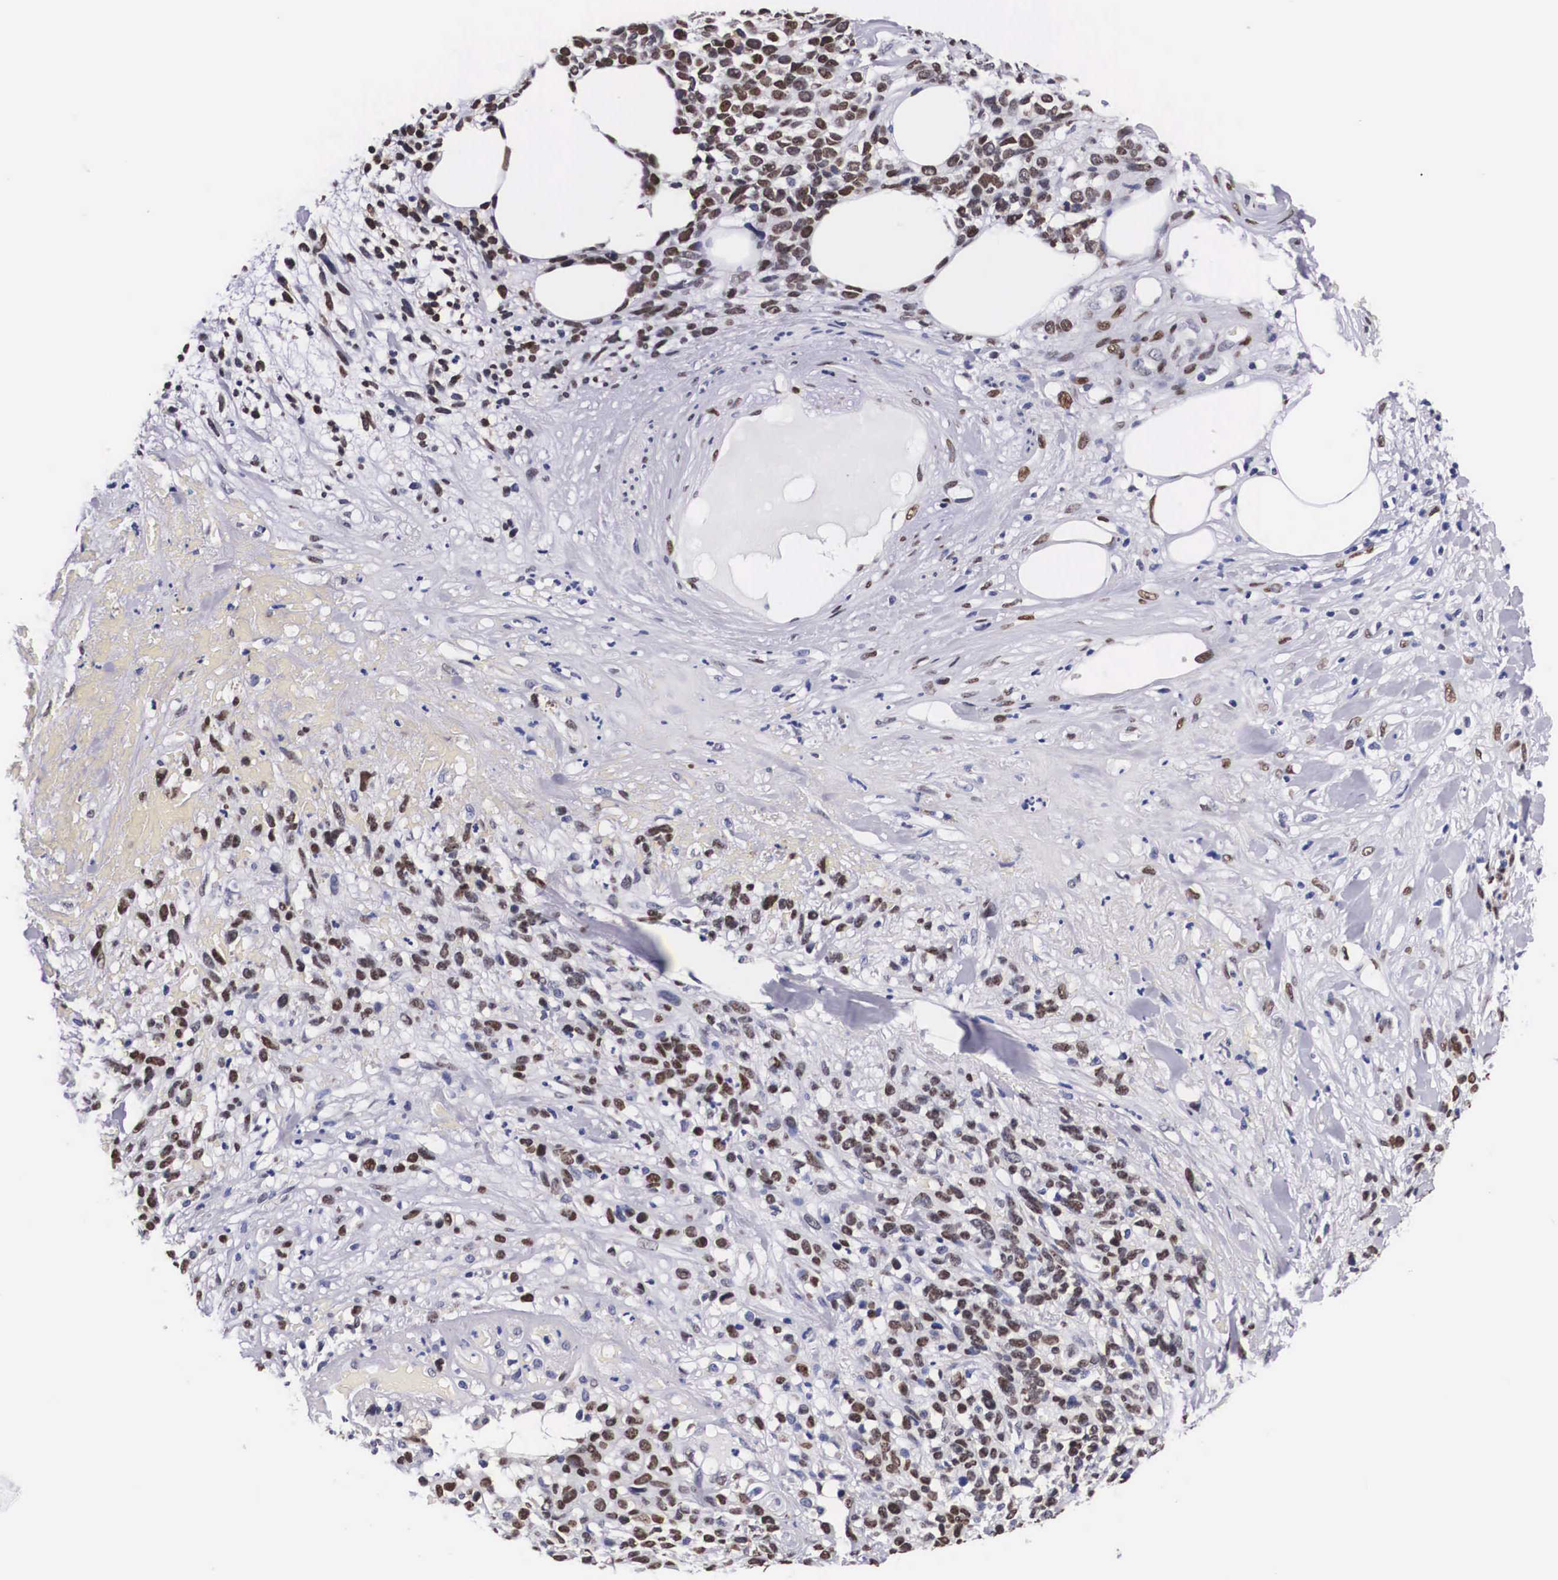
{"staining": {"intensity": "strong", "quantity": ">75%", "location": "nuclear"}, "tissue": "melanoma", "cell_type": "Tumor cells", "image_type": "cancer", "snomed": [{"axis": "morphology", "description": "Malignant melanoma, NOS"}, {"axis": "topography", "description": "Skin"}], "caption": "The immunohistochemical stain highlights strong nuclear staining in tumor cells of malignant melanoma tissue.", "gene": "KHDRBS3", "patient": {"sex": "female", "age": 85}}